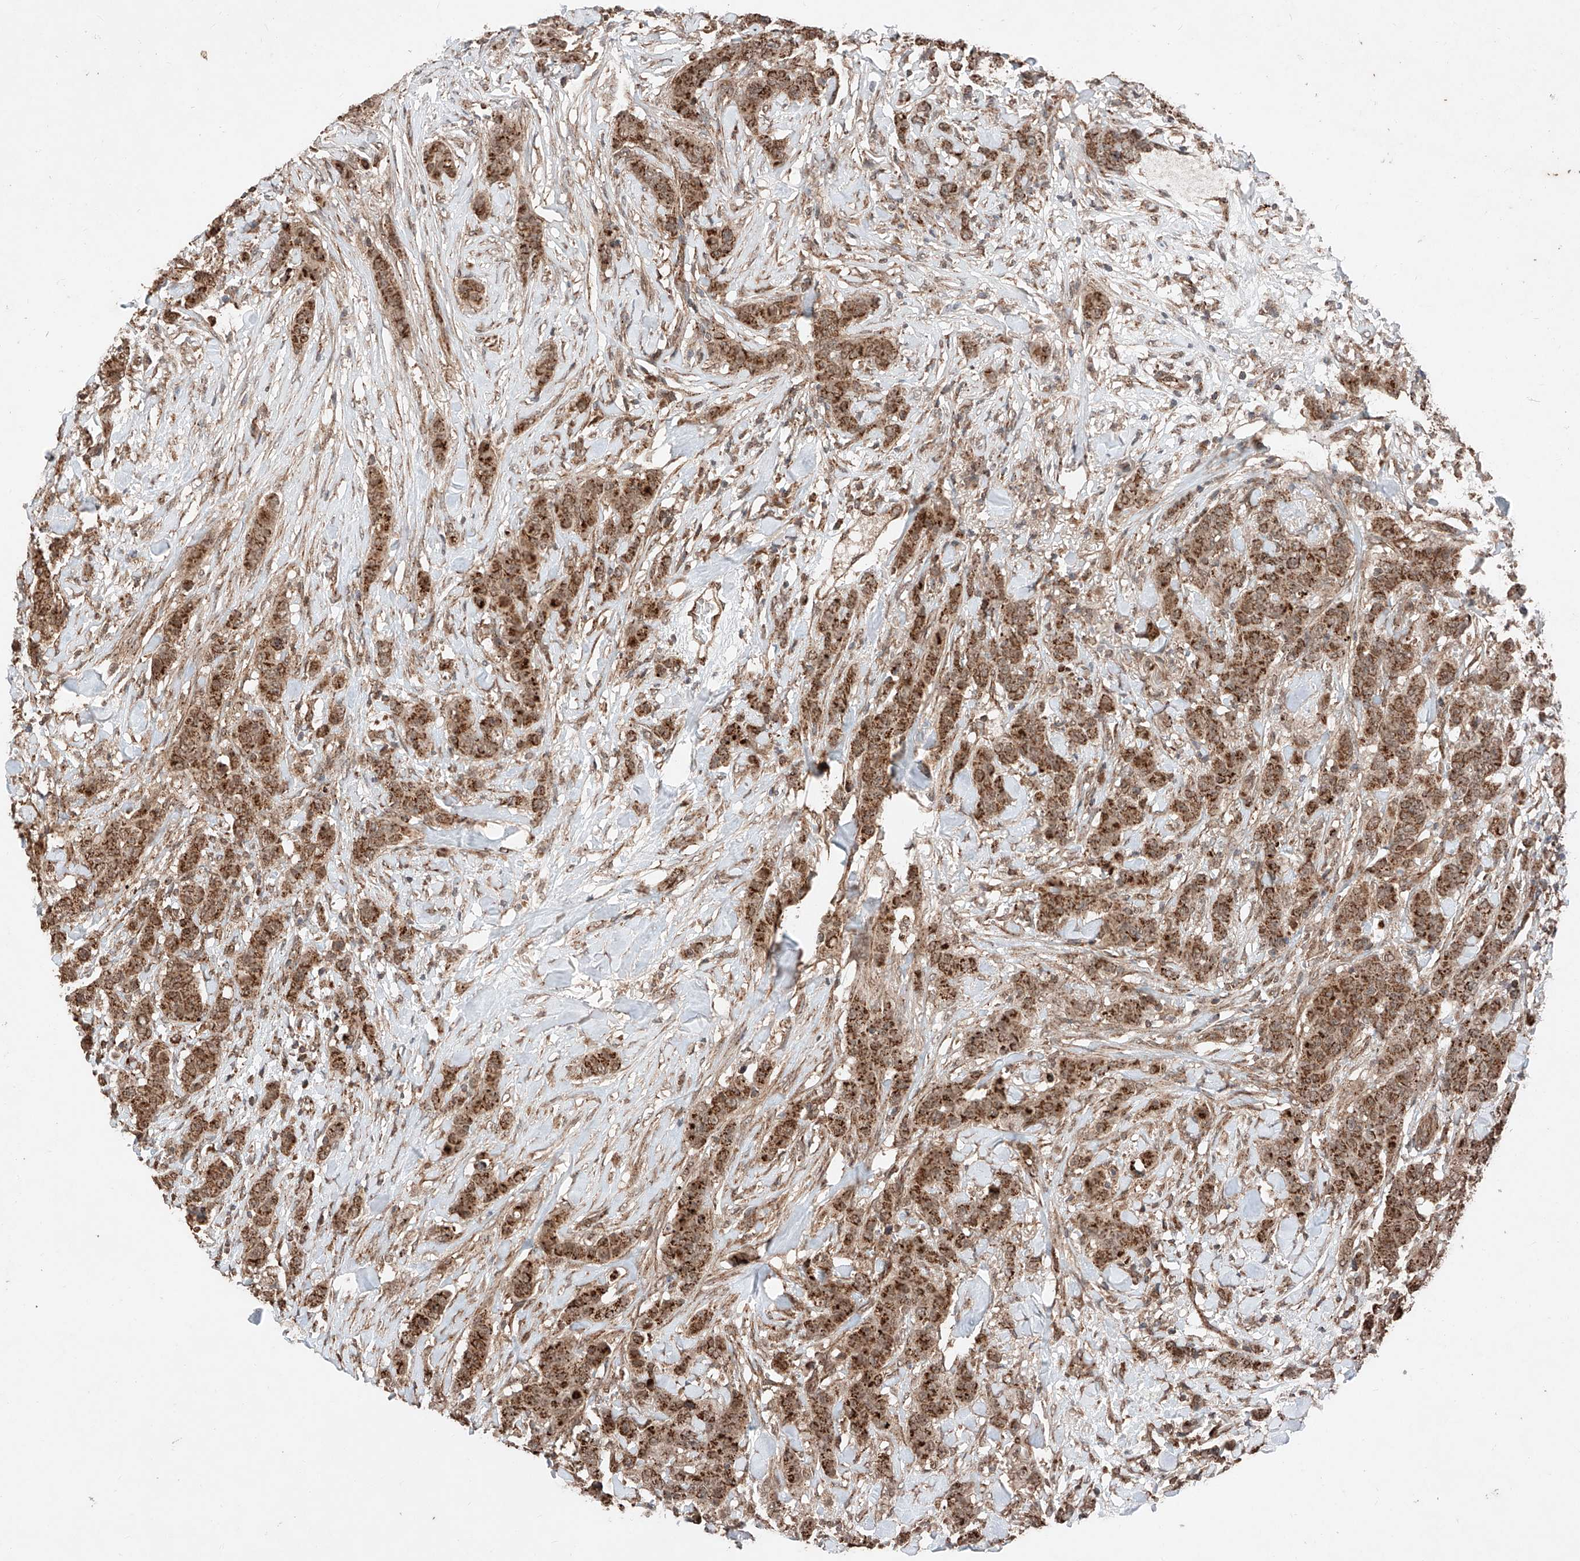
{"staining": {"intensity": "strong", "quantity": ">75%", "location": "cytoplasmic/membranous"}, "tissue": "breast cancer", "cell_type": "Tumor cells", "image_type": "cancer", "snomed": [{"axis": "morphology", "description": "Duct carcinoma"}, {"axis": "topography", "description": "Breast"}], "caption": "Immunohistochemical staining of human breast cancer reveals high levels of strong cytoplasmic/membranous protein positivity in about >75% of tumor cells.", "gene": "ZSCAN29", "patient": {"sex": "female", "age": 40}}